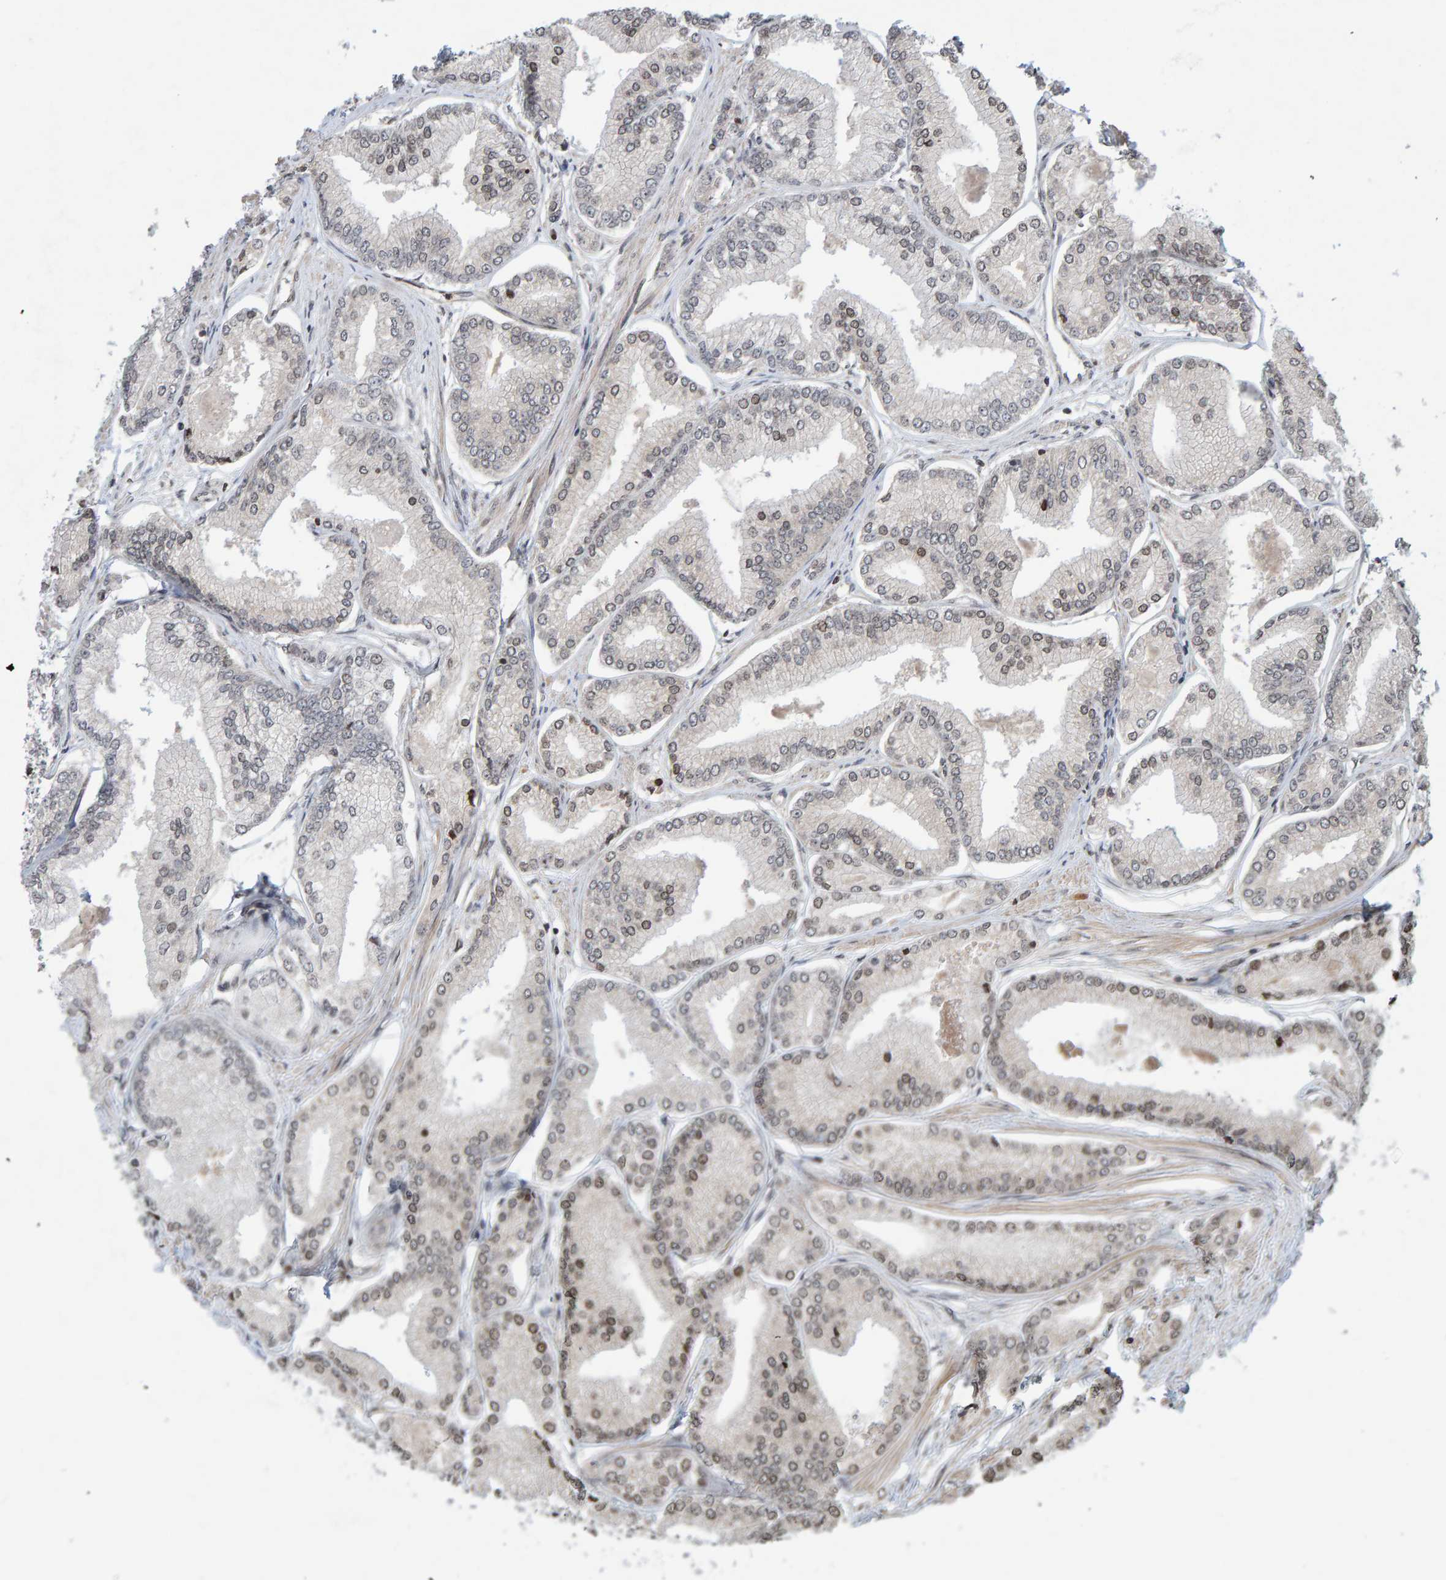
{"staining": {"intensity": "weak", "quantity": "25%-75%", "location": "nuclear"}, "tissue": "prostate cancer", "cell_type": "Tumor cells", "image_type": "cancer", "snomed": [{"axis": "morphology", "description": "Adenocarcinoma, Low grade"}, {"axis": "topography", "description": "Prostate"}], "caption": "The histopathology image reveals staining of prostate cancer, revealing weak nuclear protein positivity (brown color) within tumor cells. Using DAB (brown) and hematoxylin (blue) stains, captured at high magnification using brightfield microscopy.", "gene": "GAB2", "patient": {"sex": "male", "age": 52}}